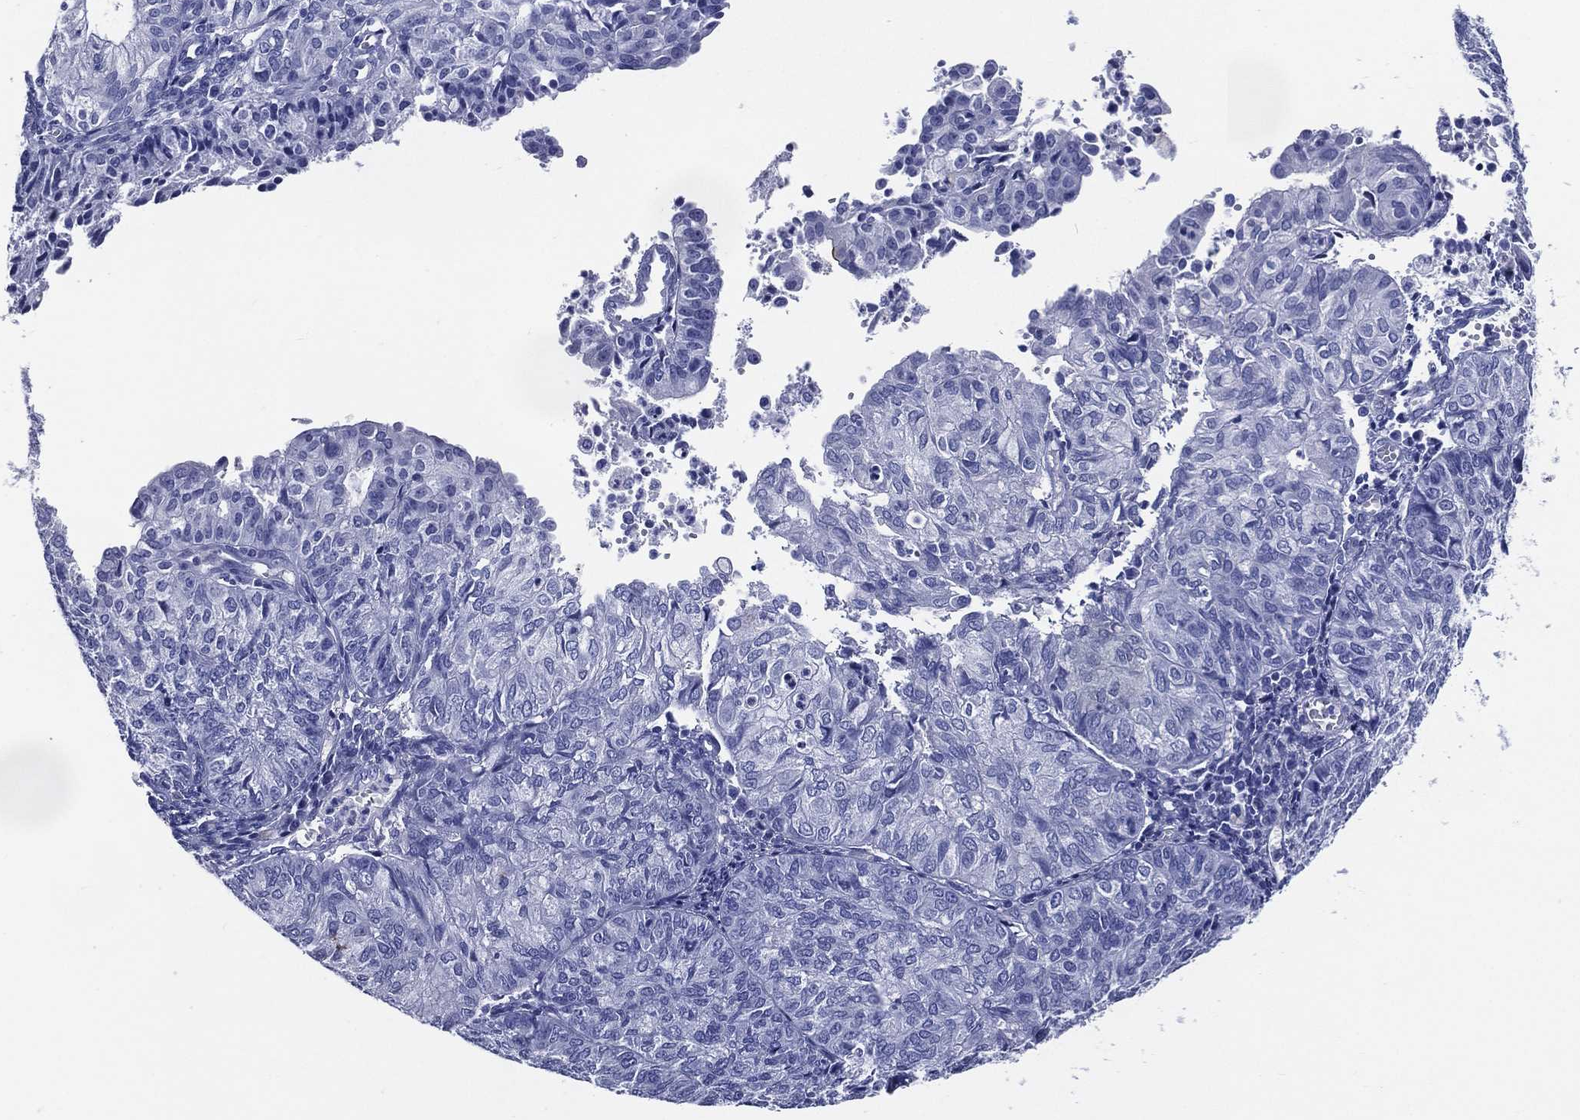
{"staining": {"intensity": "negative", "quantity": "none", "location": "none"}, "tissue": "endometrial cancer", "cell_type": "Tumor cells", "image_type": "cancer", "snomed": [{"axis": "morphology", "description": "Adenocarcinoma, NOS"}, {"axis": "topography", "description": "Endometrium"}], "caption": "Immunohistochemical staining of human adenocarcinoma (endometrial) exhibits no significant staining in tumor cells.", "gene": "ACE2", "patient": {"sex": "female", "age": 82}}